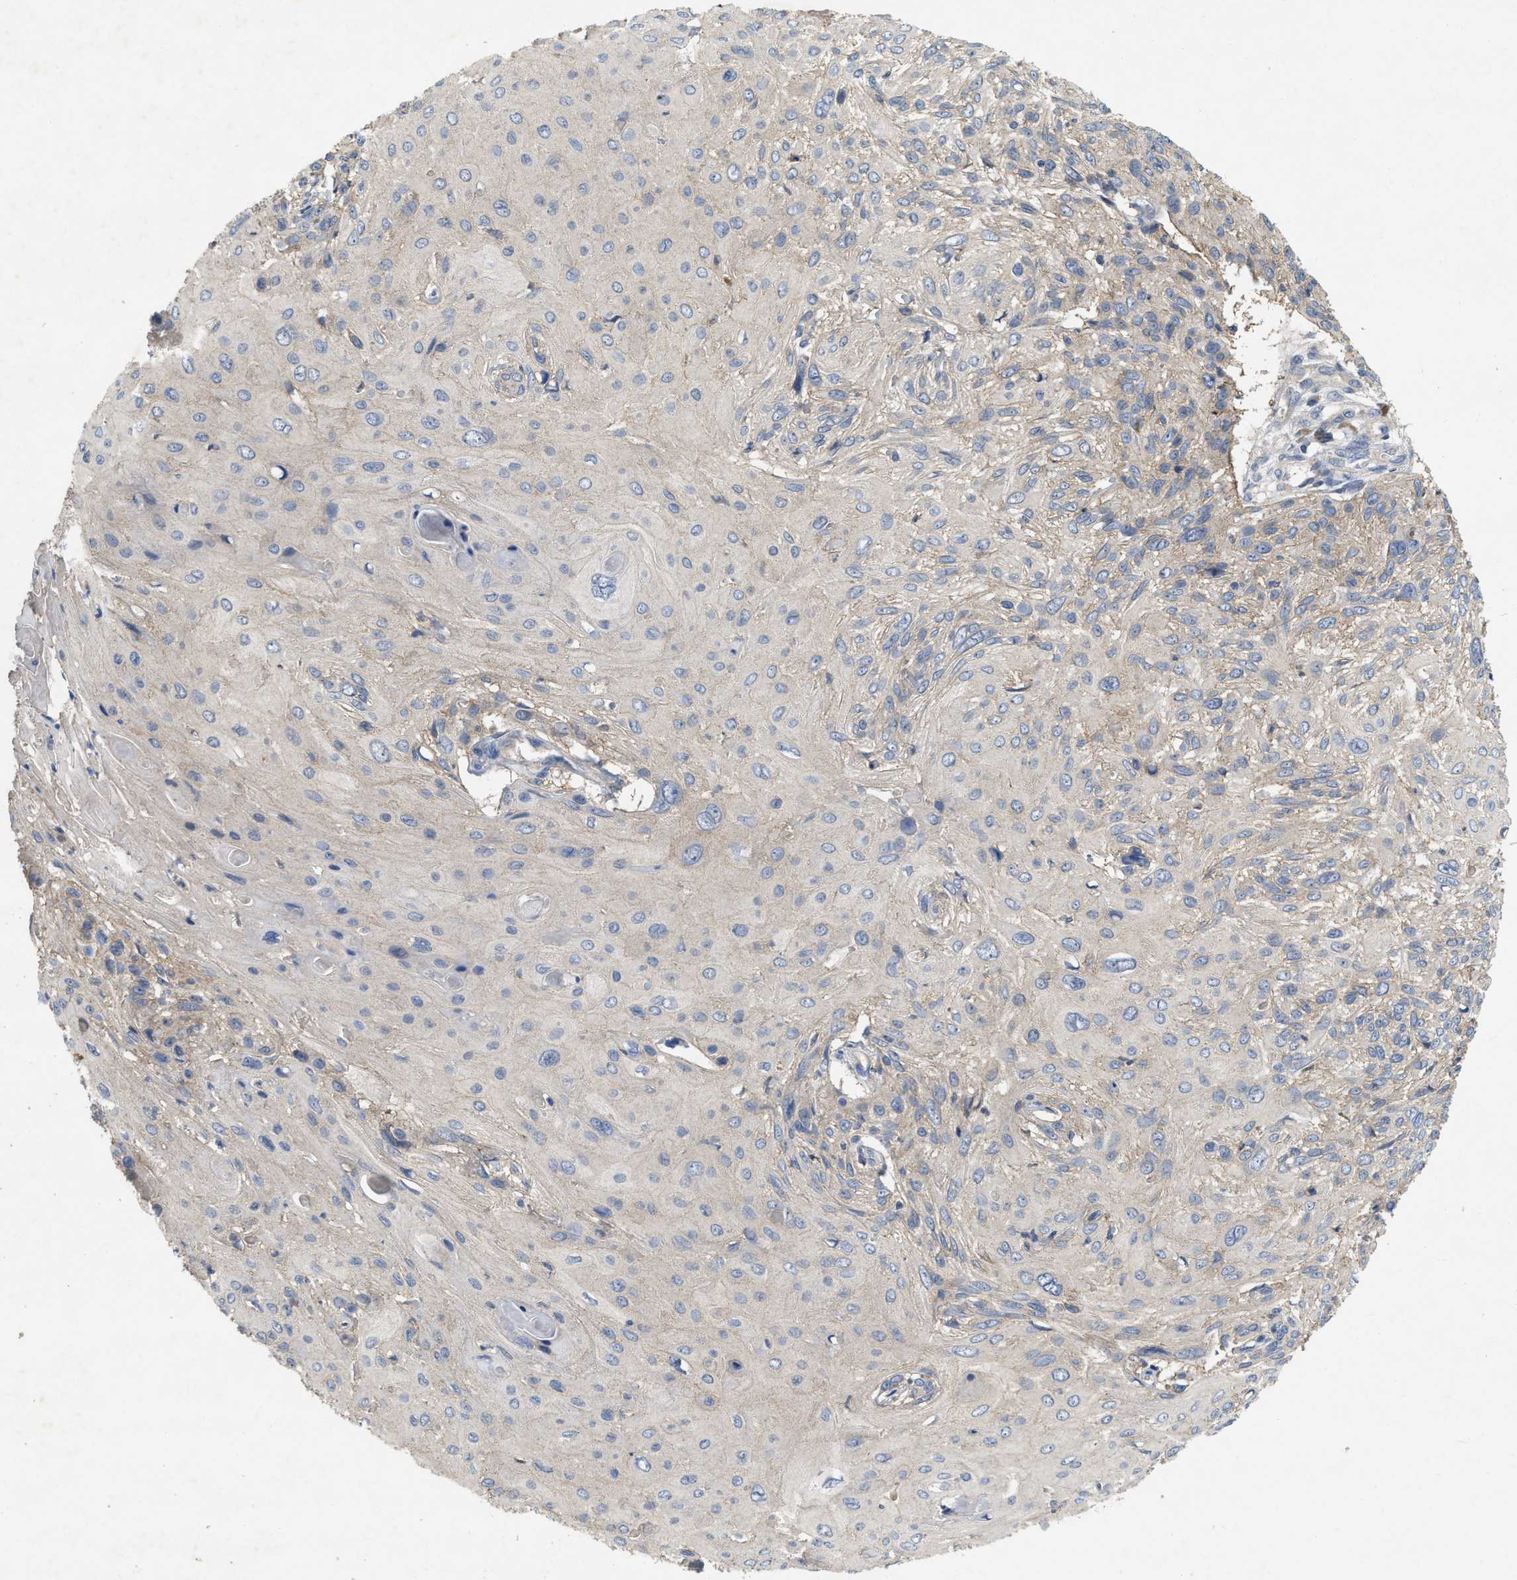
{"staining": {"intensity": "negative", "quantity": "none", "location": "none"}, "tissue": "cervical cancer", "cell_type": "Tumor cells", "image_type": "cancer", "snomed": [{"axis": "morphology", "description": "Squamous cell carcinoma, NOS"}, {"axis": "topography", "description": "Cervix"}], "caption": "Tumor cells are negative for brown protein staining in cervical cancer (squamous cell carcinoma).", "gene": "LPAR2", "patient": {"sex": "female", "age": 51}}